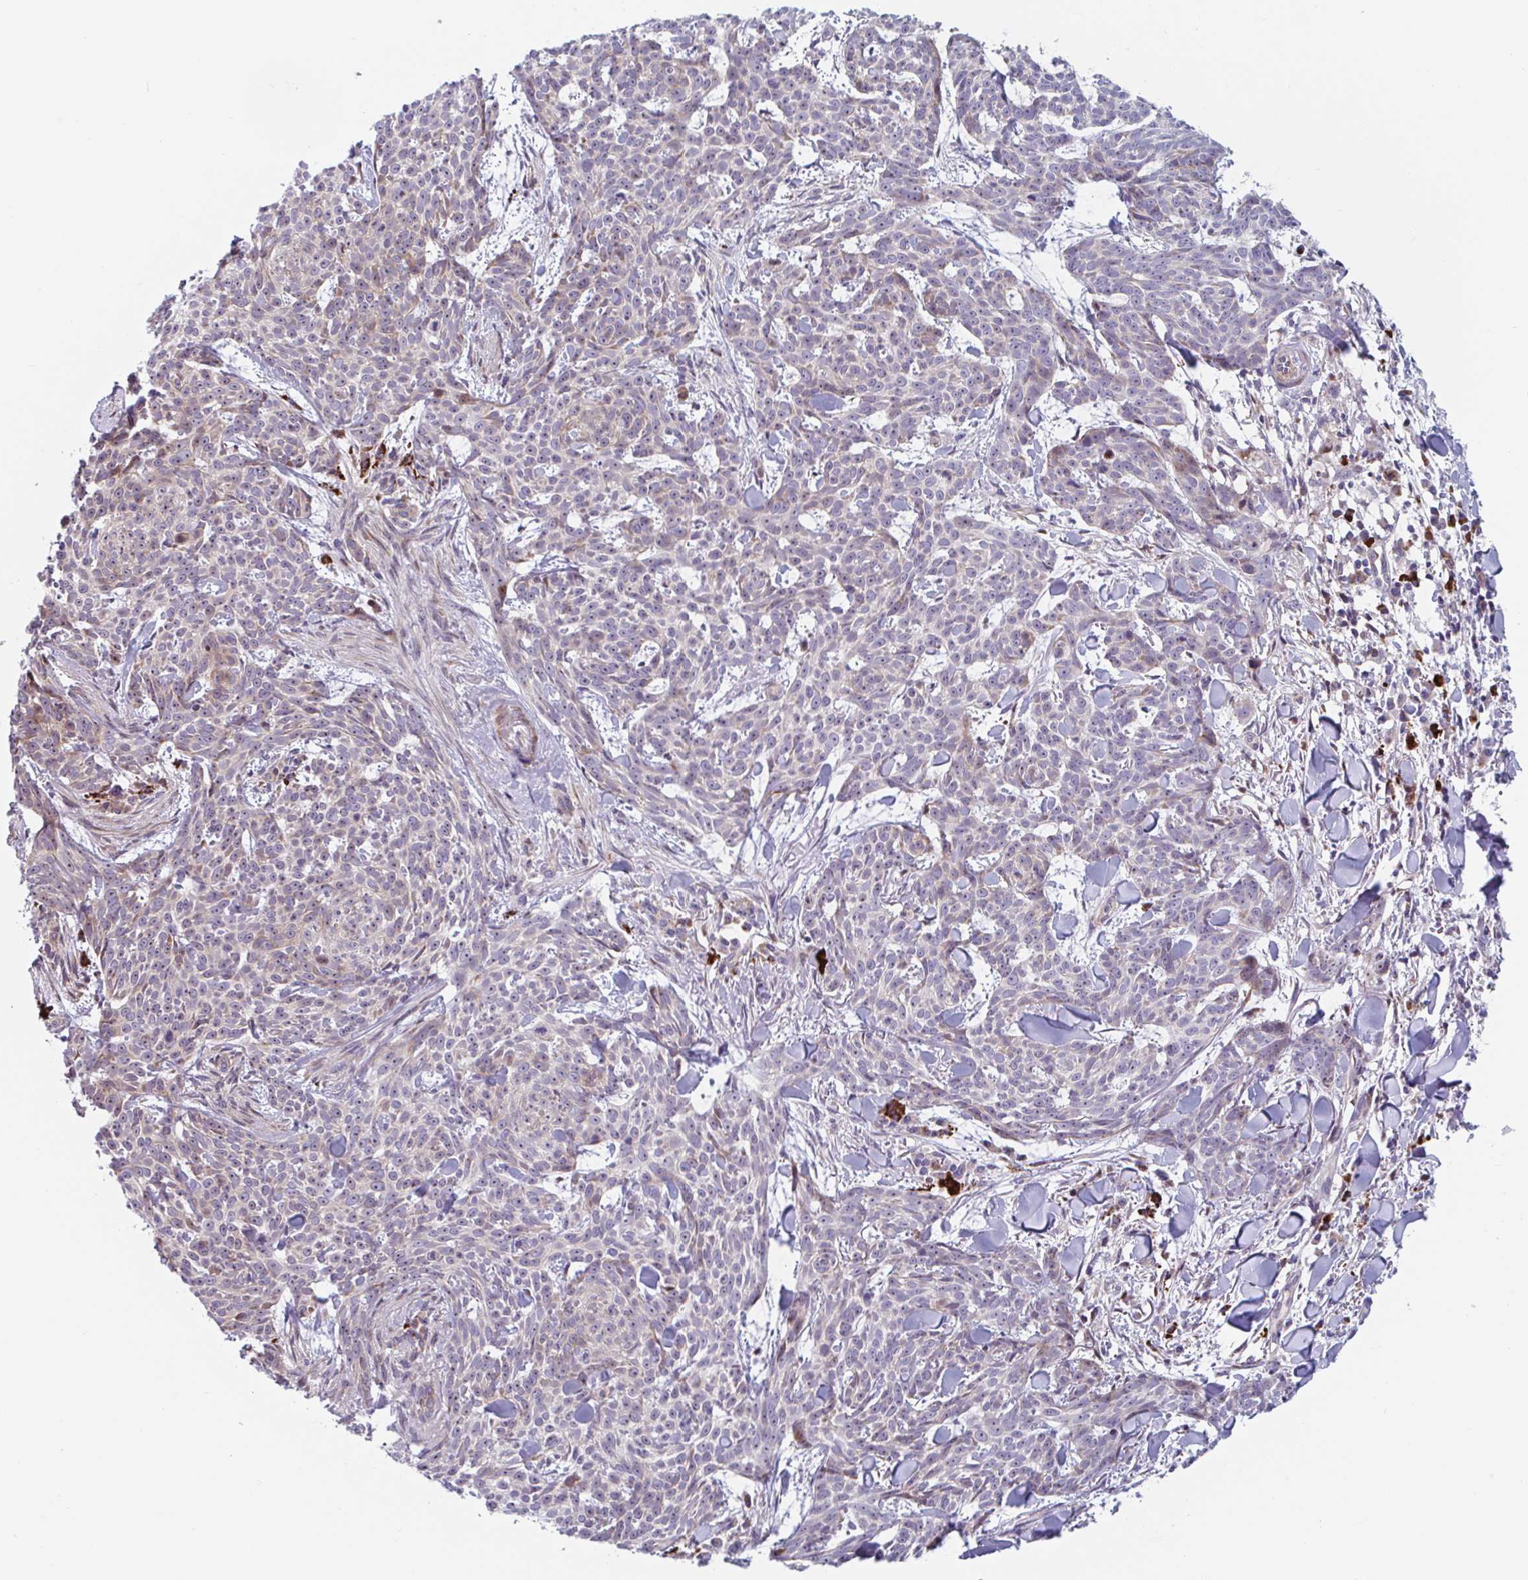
{"staining": {"intensity": "weak", "quantity": "<25%", "location": "cytoplasmic/membranous"}, "tissue": "skin cancer", "cell_type": "Tumor cells", "image_type": "cancer", "snomed": [{"axis": "morphology", "description": "Basal cell carcinoma"}, {"axis": "topography", "description": "Skin"}], "caption": "Immunohistochemical staining of skin basal cell carcinoma reveals no significant positivity in tumor cells. Nuclei are stained in blue.", "gene": "DUXA", "patient": {"sex": "female", "age": 93}}